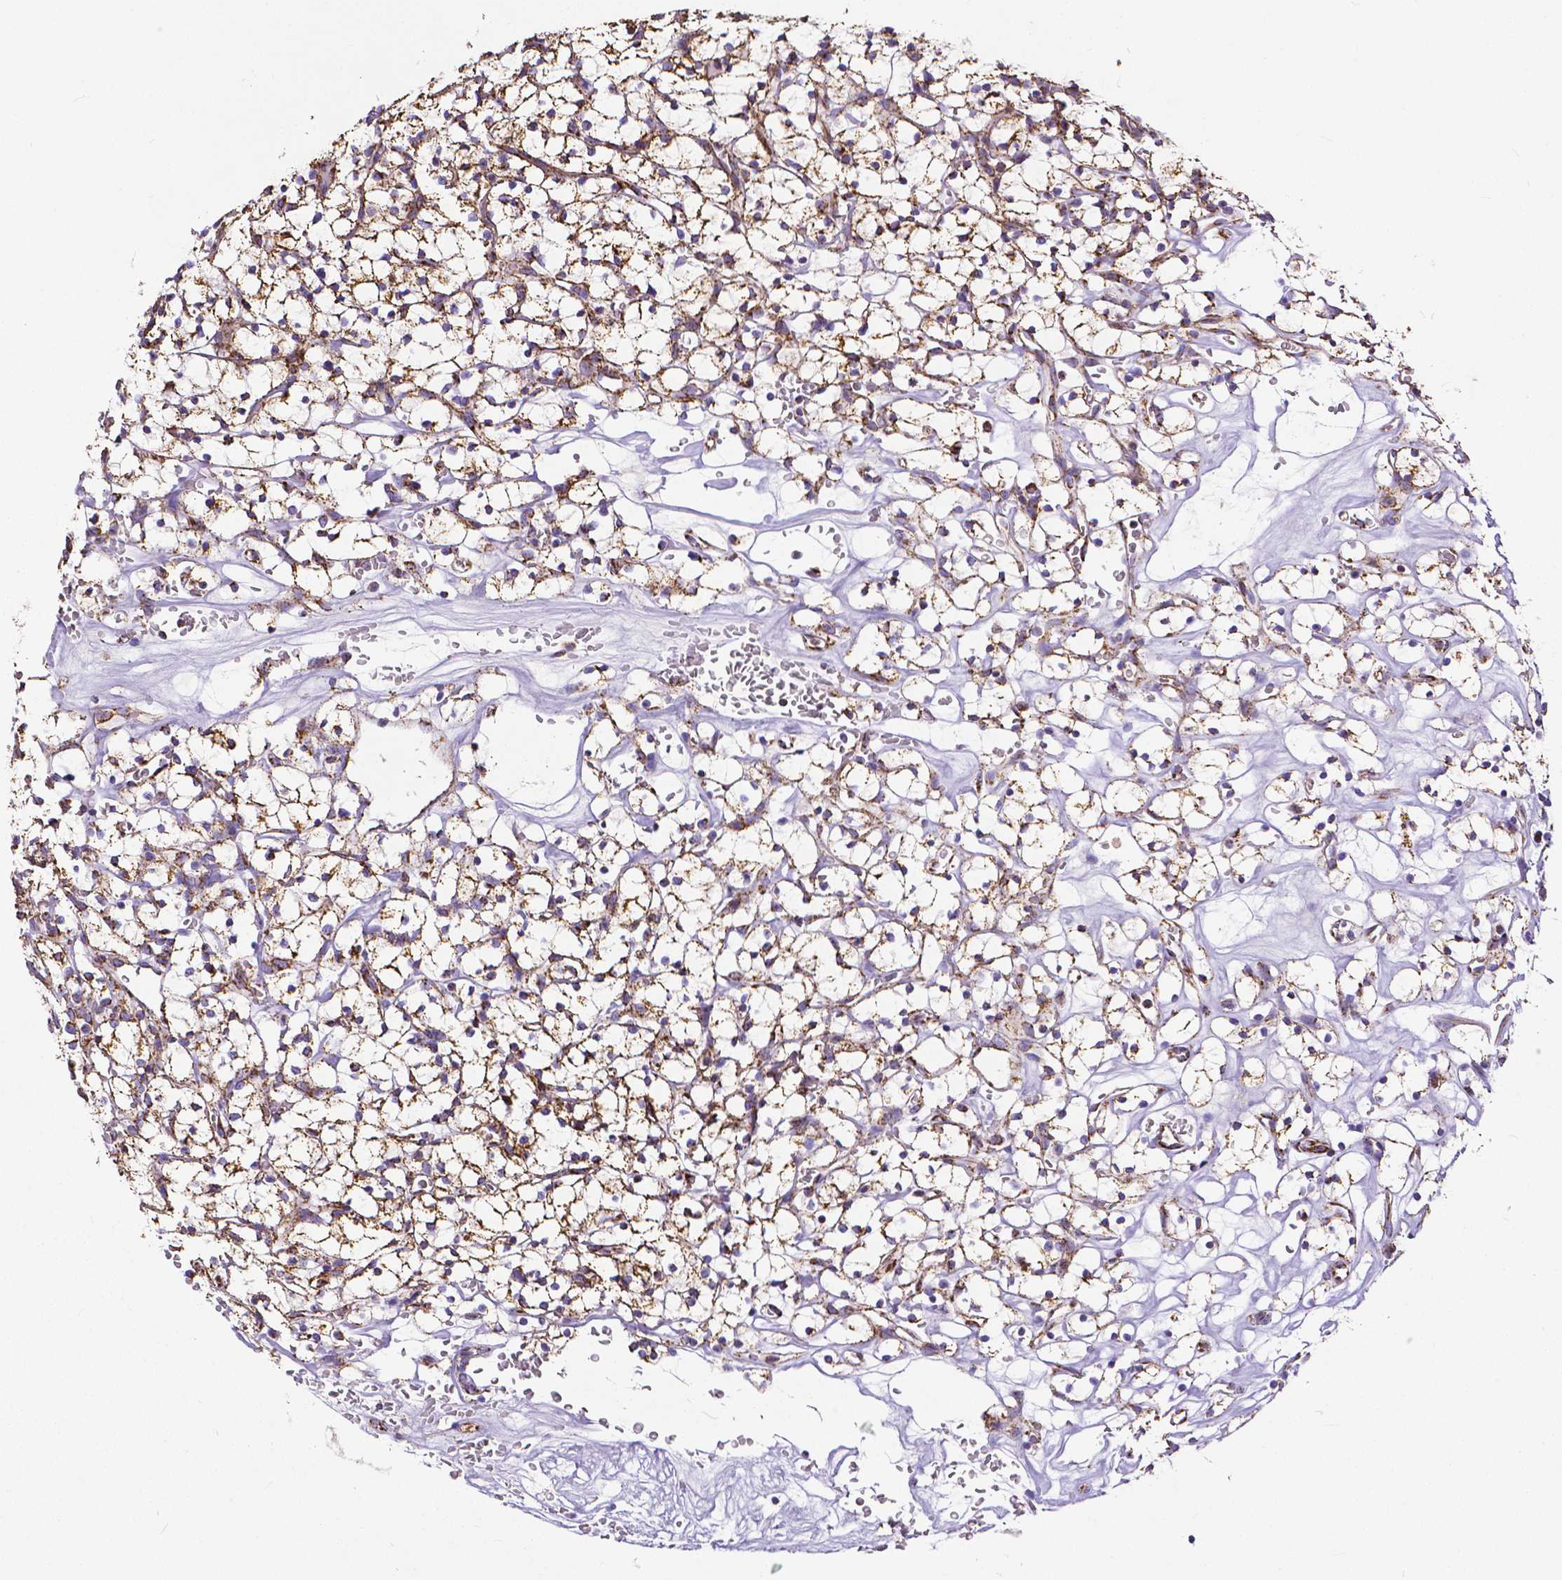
{"staining": {"intensity": "moderate", "quantity": ">75%", "location": "cytoplasmic/membranous"}, "tissue": "renal cancer", "cell_type": "Tumor cells", "image_type": "cancer", "snomed": [{"axis": "morphology", "description": "Adenocarcinoma, NOS"}, {"axis": "topography", "description": "Kidney"}], "caption": "Immunohistochemical staining of adenocarcinoma (renal) exhibits medium levels of moderate cytoplasmic/membranous expression in about >75% of tumor cells. (DAB IHC, brown staining for protein, blue staining for nuclei).", "gene": "MACC1", "patient": {"sex": "female", "age": 64}}